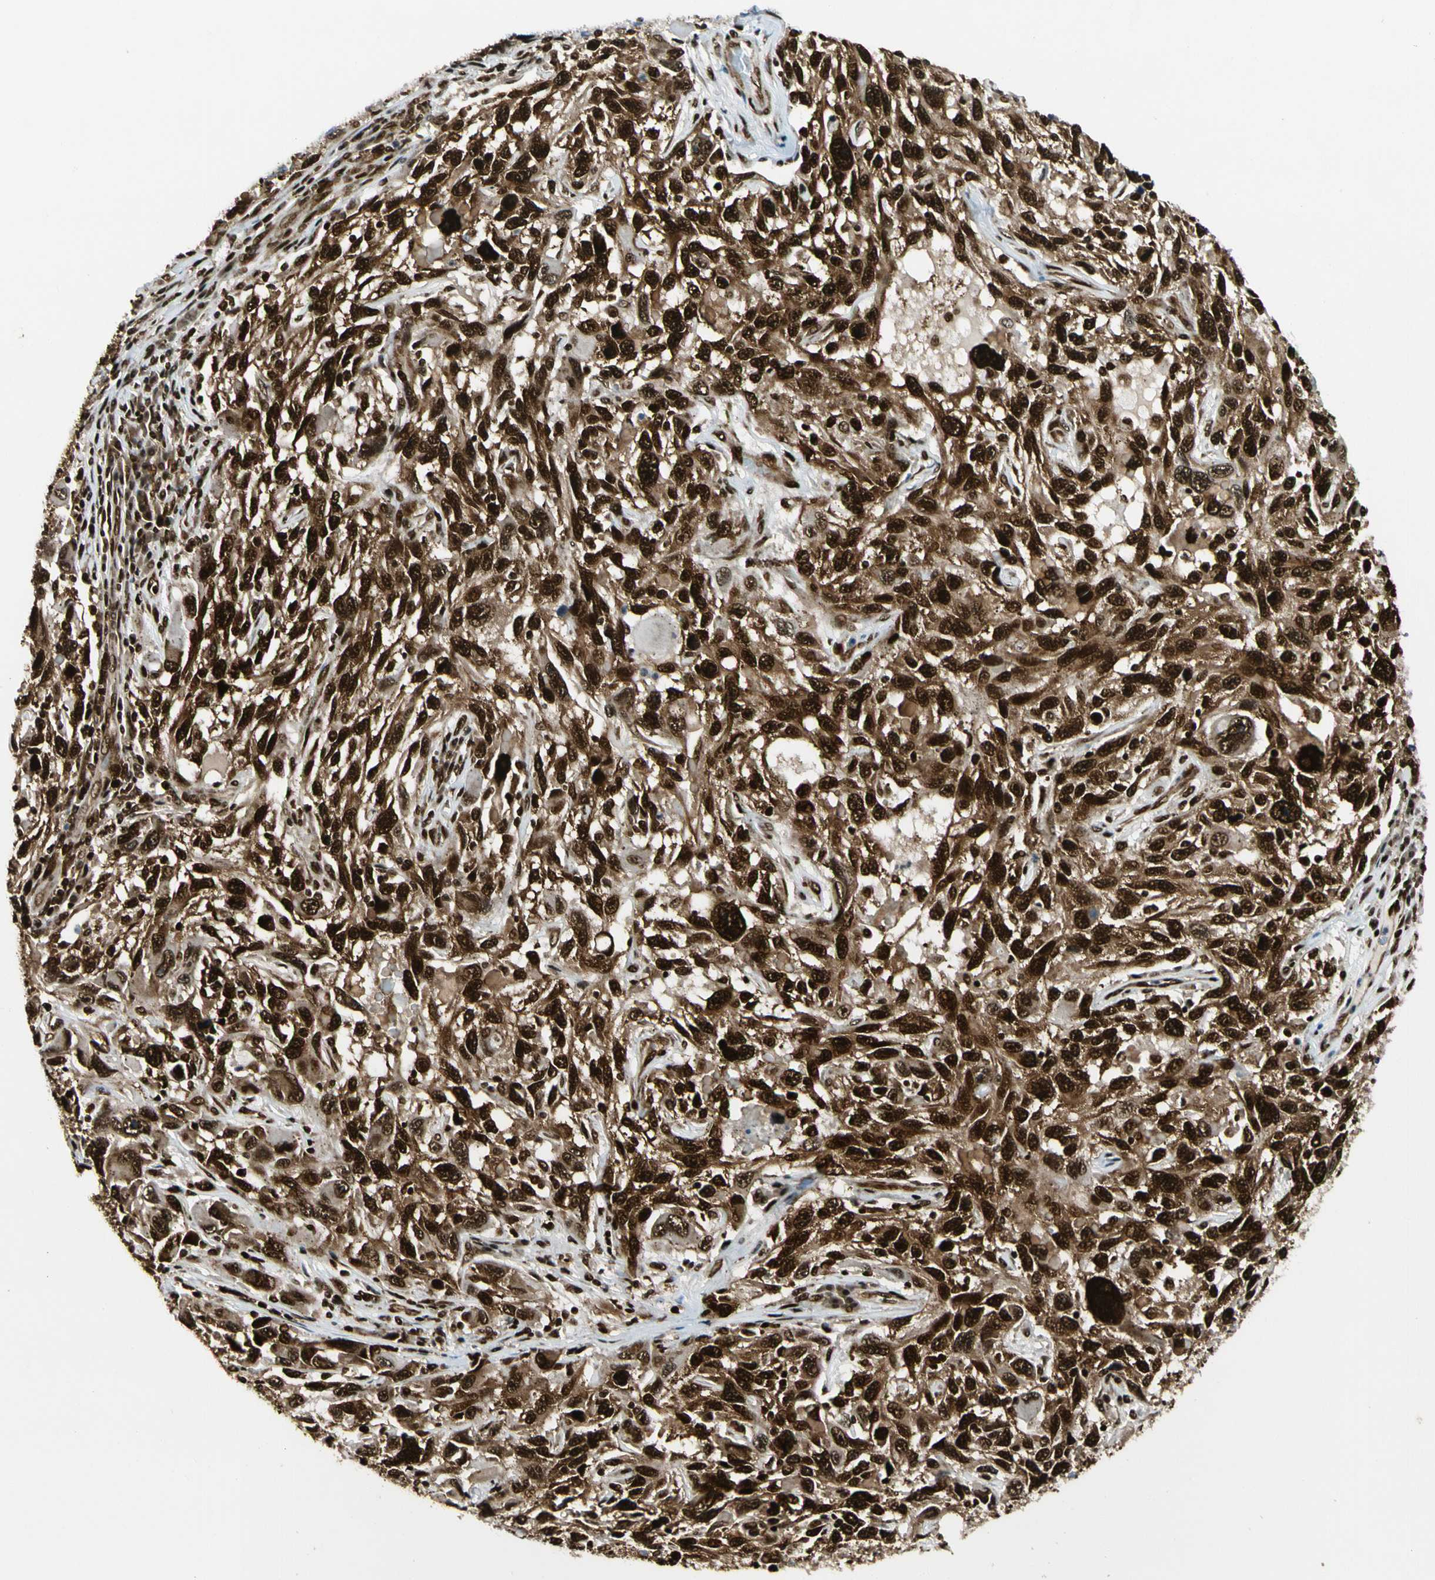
{"staining": {"intensity": "strong", "quantity": ">75%", "location": "cytoplasmic/membranous,nuclear"}, "tissue": "melanoma", "cell_type": "Tumor cells", "image_type": "cancer", "snomed": [{"axis": "morphology", "description": "Malignant melanoma, NOS"}, {"axis": "topography", "description": "Skin"}], "caption": "A high-resolution photomicrograph shows IHC staining of melanoma, which demonstrates strong cytoplasmic/membranous and nuclear expression in about >75% of tumor cells.", "gene": "FUS", "patient": {"sex": "male", "age": 53}}